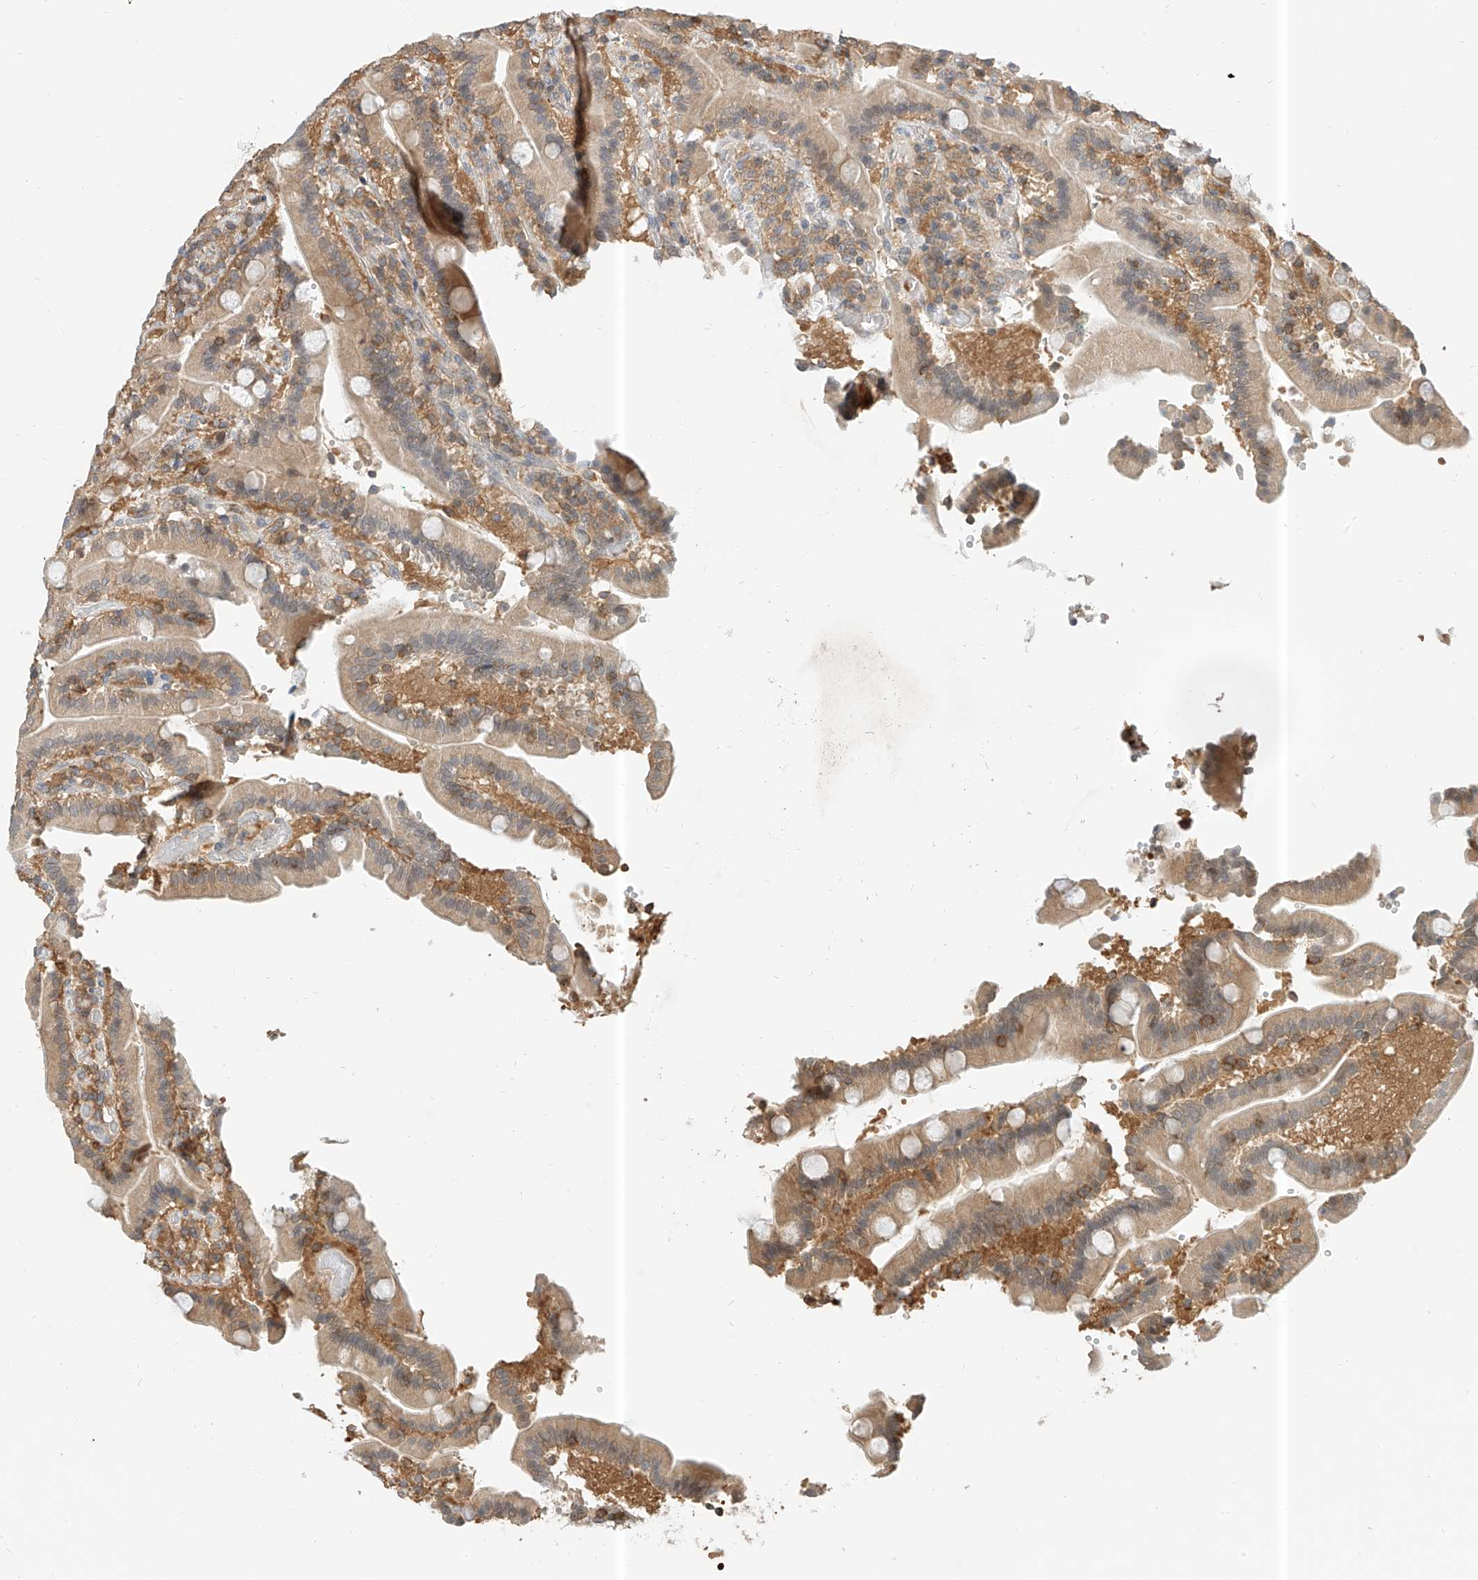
{"staining": {"intensity": "moderate", "quantity": ">75%", "location": "cytoplasmic/membranous"}, "tissue": "duodenum", "cell_type": "Glandular cells", "image_type": "normal", "snomed": [{"axis": "morphology", "description": "Normal tissue, NOS"}, {"axis": "topography", "description": "Duodenum"}], "caption": "Immunohistochemistry (DAB) staining of unremarkable human duodenum shows moderate cytoplasmic/membranous protein expression in approximately >75% of glandular cells.", "gene": "PPA2", "patient": {"sex": "female", "age": 62}}